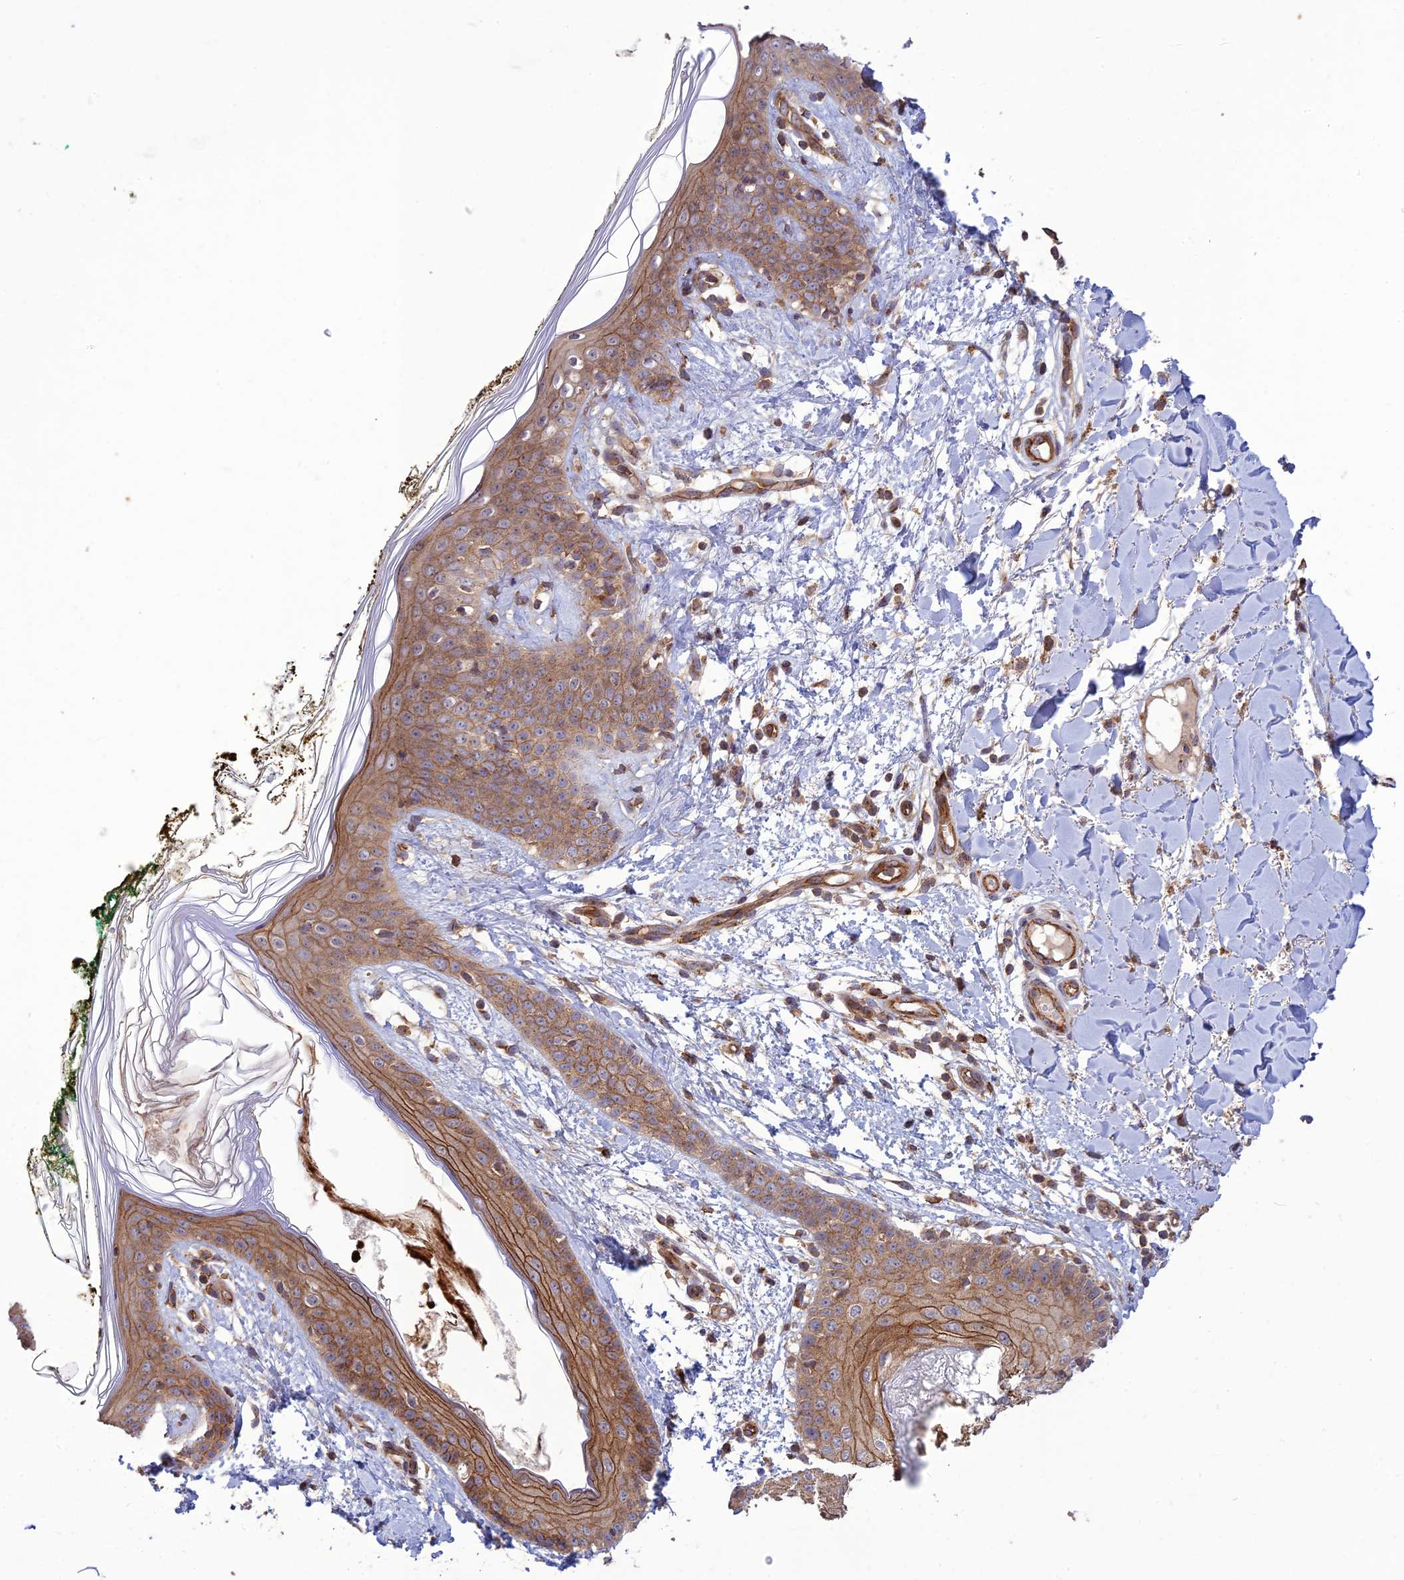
{"staining": {"intensity": "moderate", "quantity": ">75%", "location": "cytoplasmic/membranous"}, "tissue": "skin", "cell_type": "Fibroblasts", "image_type": "normal", "snomed": [{"axis": "morphology", "description": "Normal tissue, NOS"}, {"axis": "topography", "description": "Skin"}], "caption": "Unremarkable skin shows moderate cytoplasmic/membranous positivity in about >75% of fibroblasts (Stains: DAB in brown, nuclei in blue, Microscopy: brightfield microscopy at high magnification)..", "gene": "TMEM131L", "patient": {"sex": "female", "age": 34}}